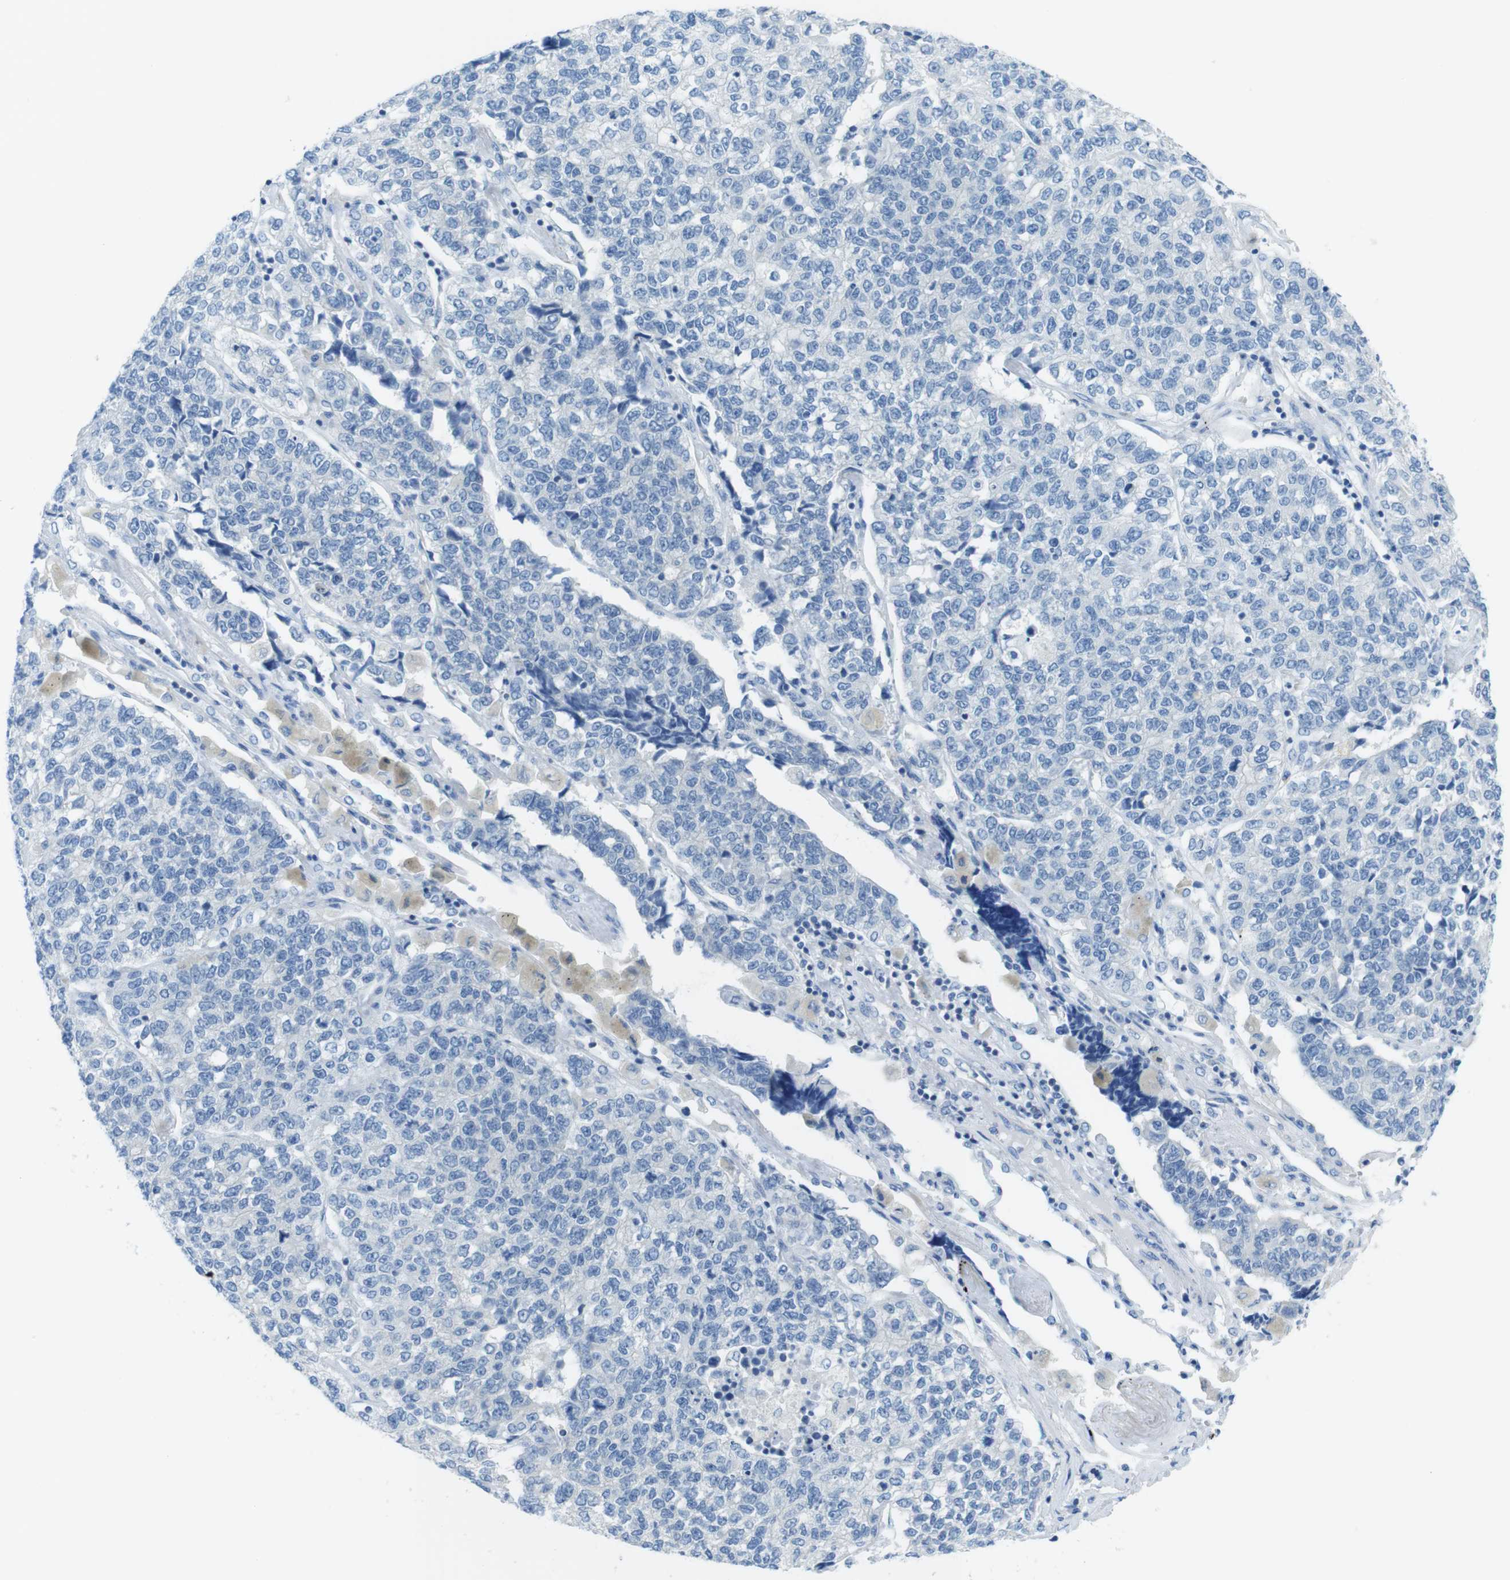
{"staining": {"intensity": "negative", "quantity": "none", "location": "none"}, "tissue": "lung cancer", "cell_type": "Tumor cells", "image_type": "cancer", "snomed": [{"axis": "morphology", "description": "Adenocarcinoma, NOS"}, {"axis": "topography", "description": "Lung"}], "caption": "Adenocarcinoma (lung) was stained to show a protein in brown. There is no significant staining in tumor cells.", "gene": "ASIC5", "patient": {"sex": "male", "age": 49}}